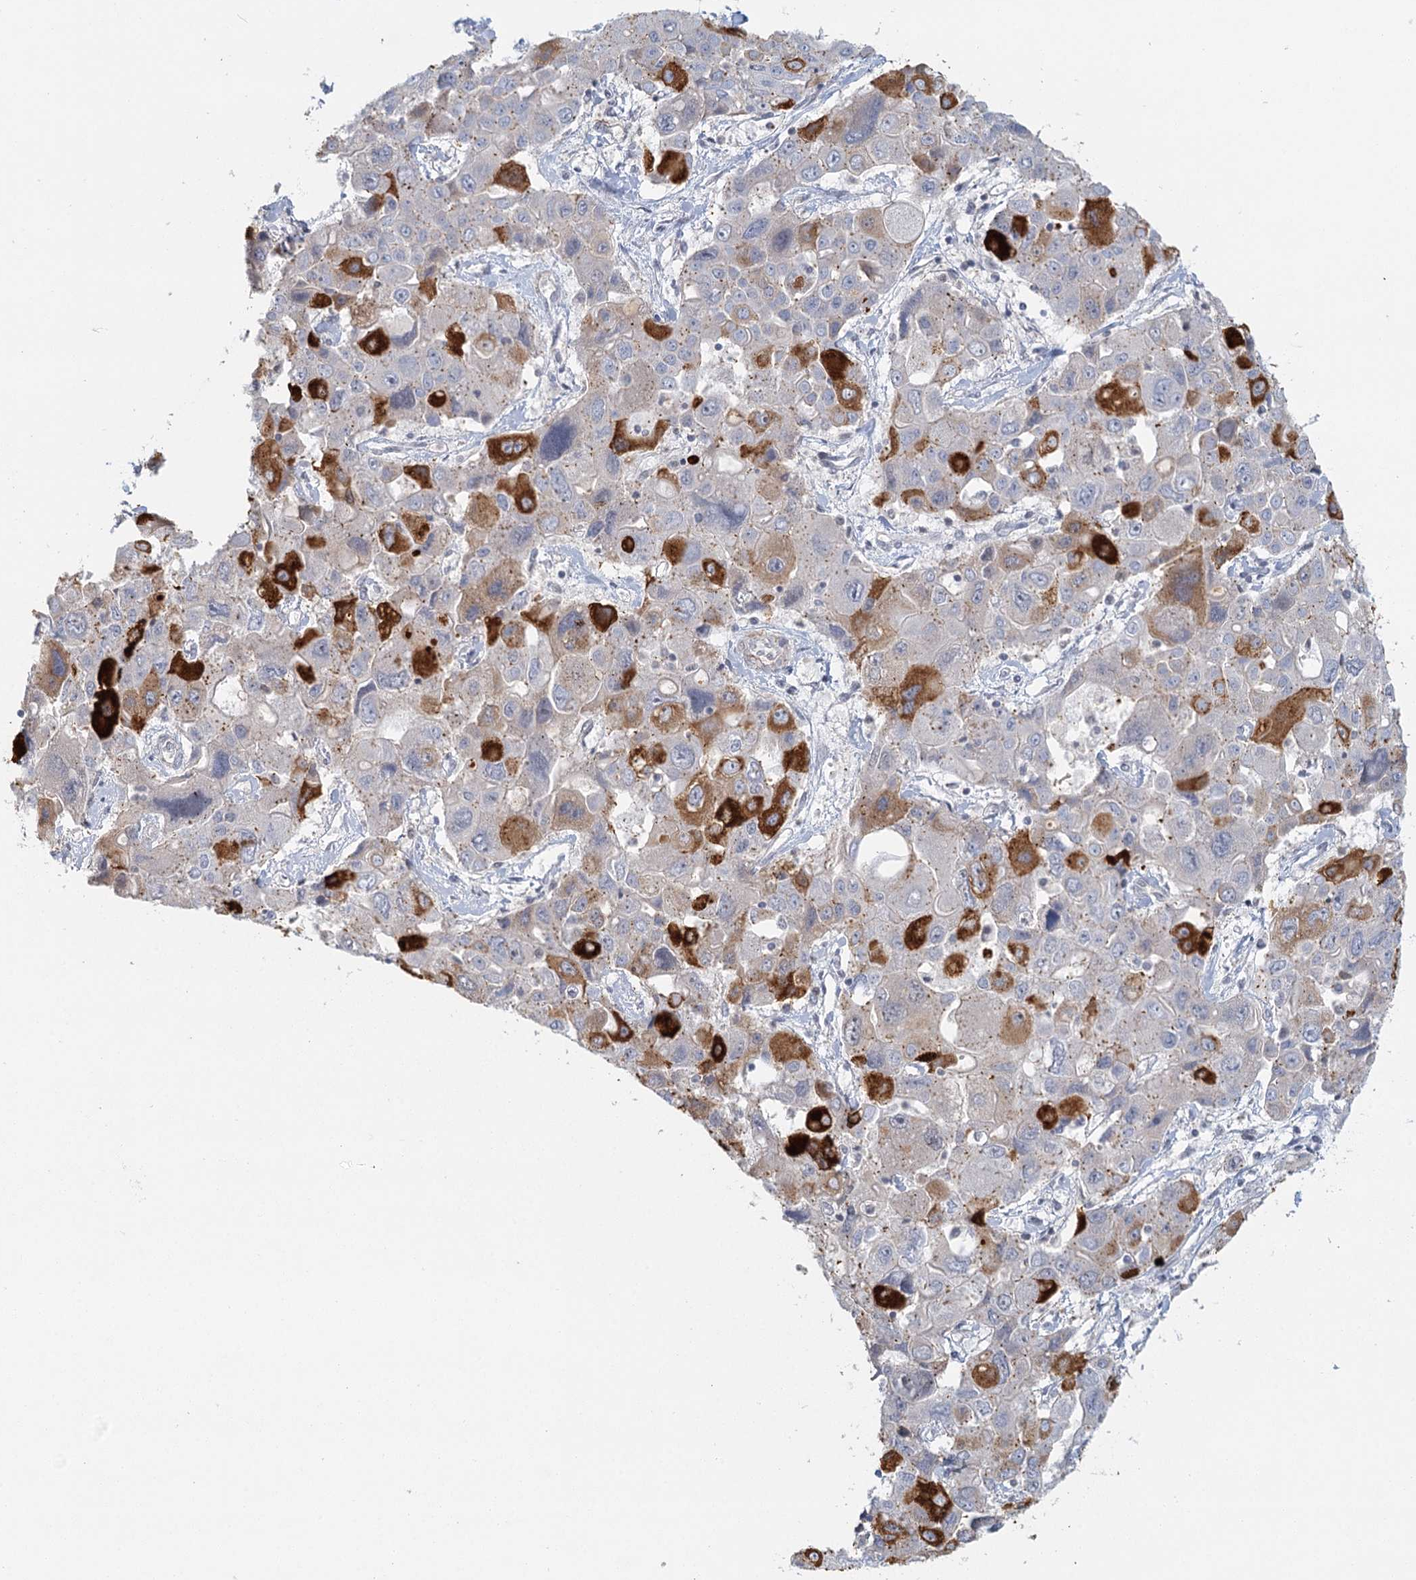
{"staining": {"intensity": "strong", "quantity": "<25%", "location": "cytoplasmic/membranous"}, "tissue": "liver cancer", "cell_type": "Tumor cells", "image_type": "cancer", "snomed": [{"axis": "morphology", "description": "Cholangiocarcinoma"}, {"axis": "topography", "description": "Liver"}], "caption": "Protein expression analysis of liver cancer (cholangiocarcinoma) reveals strong cytoplasmic/membranous staining in about <25% of tumor cells.", "gene": "GPATCH11", "patient": {"sex": "male", "age": 67}}